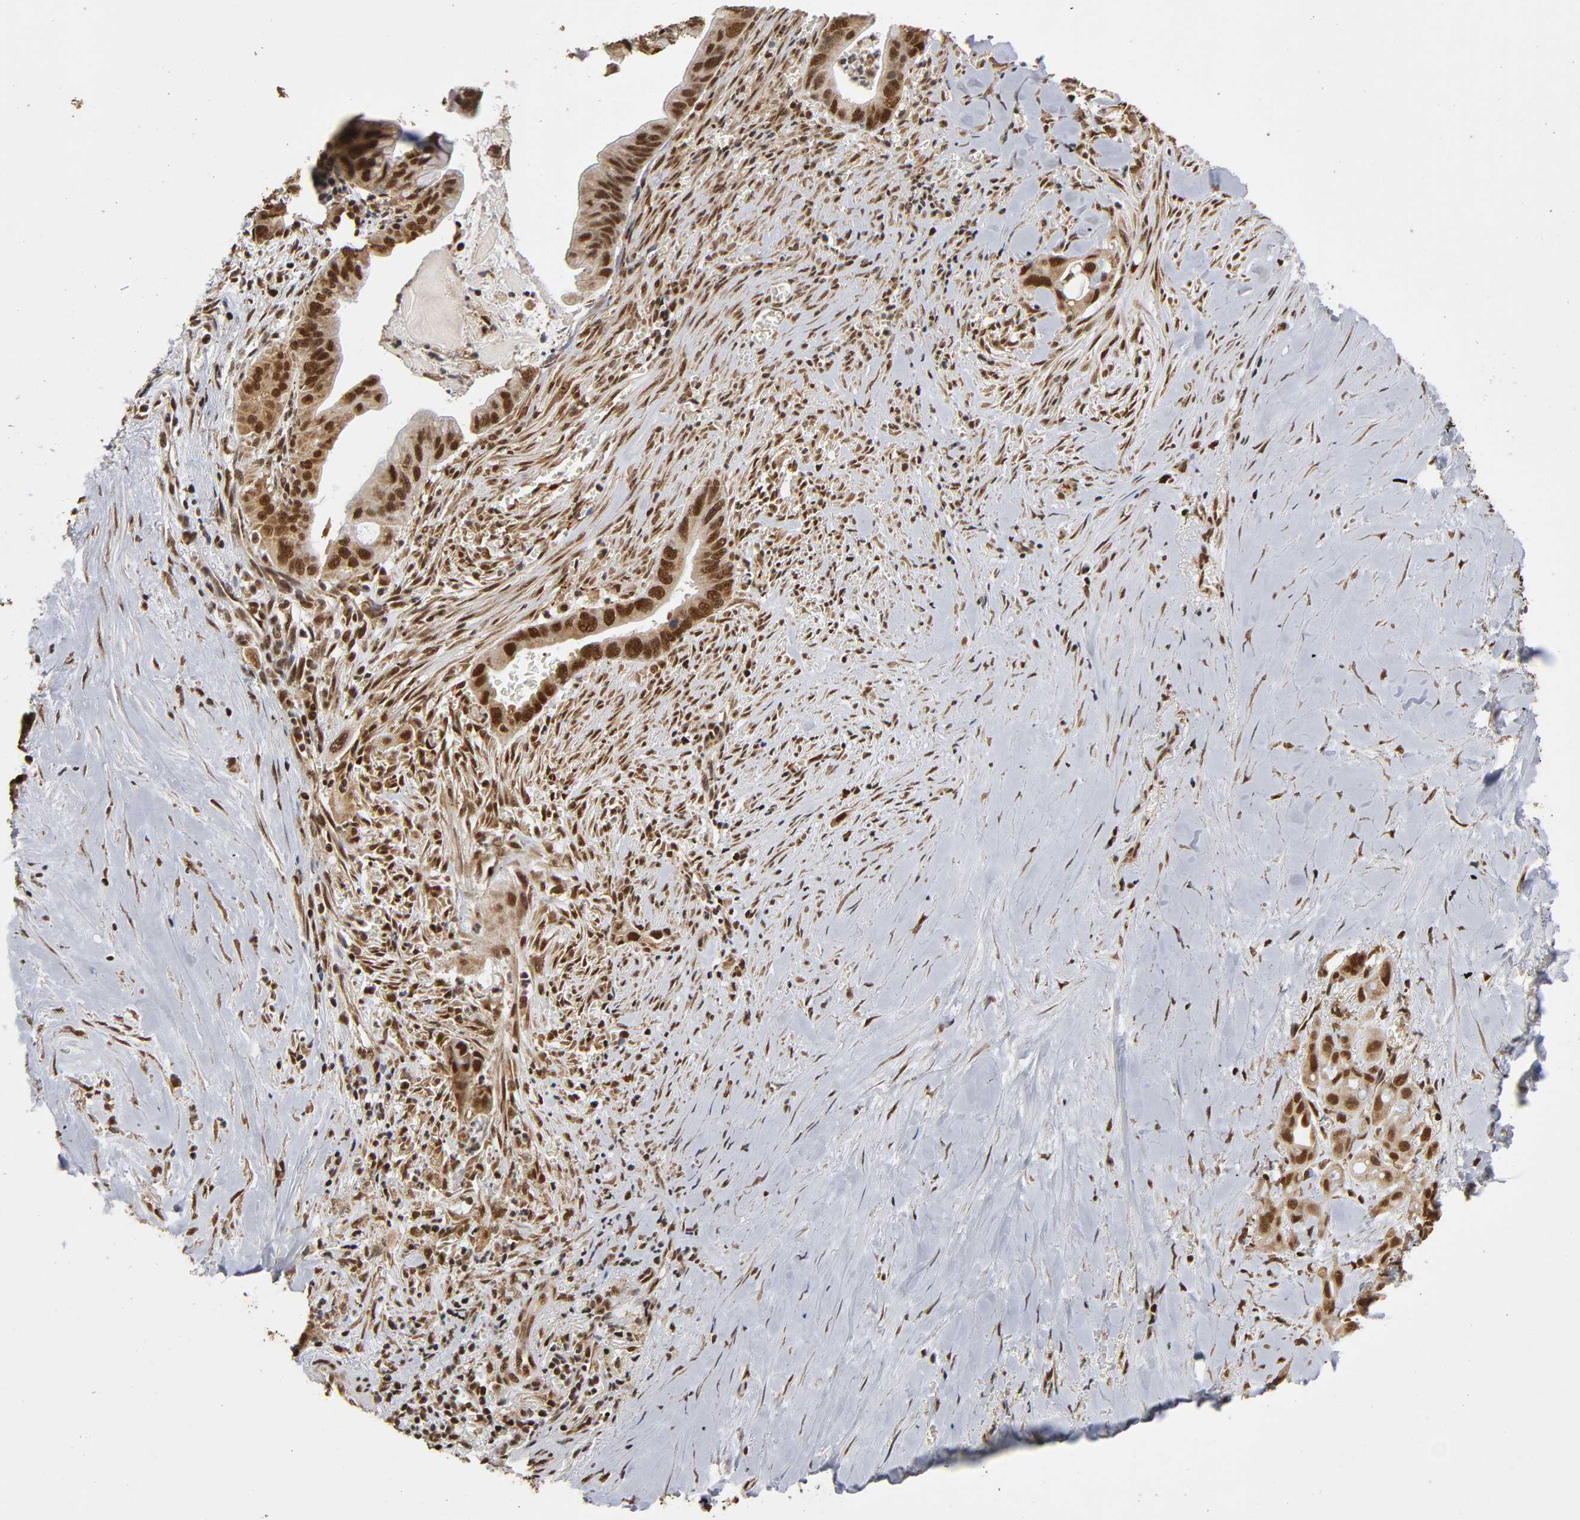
{"staining": {"intensity": "strong", "quantity": ">75%", "location": "cytoplasmic/membranous,nuclear"}, "tissue": "pancreatic cancer", "cell_type": "Tumor cells", "image_type": "cancer", "snomed": [{"axis": "morphology", "description": "Adenocarcinoma, NOS"}, {"axis": "topography", "description": "Pancreas"}], "caption": "Tumor cells exhibit high levels of strong cytoplasmic/membranous and nuclear positivity in approximately >75% of cells in pancreatic adenocarcinoma.", "gene": "RNF122", "patient": {"sex": "male", "age": 59}}